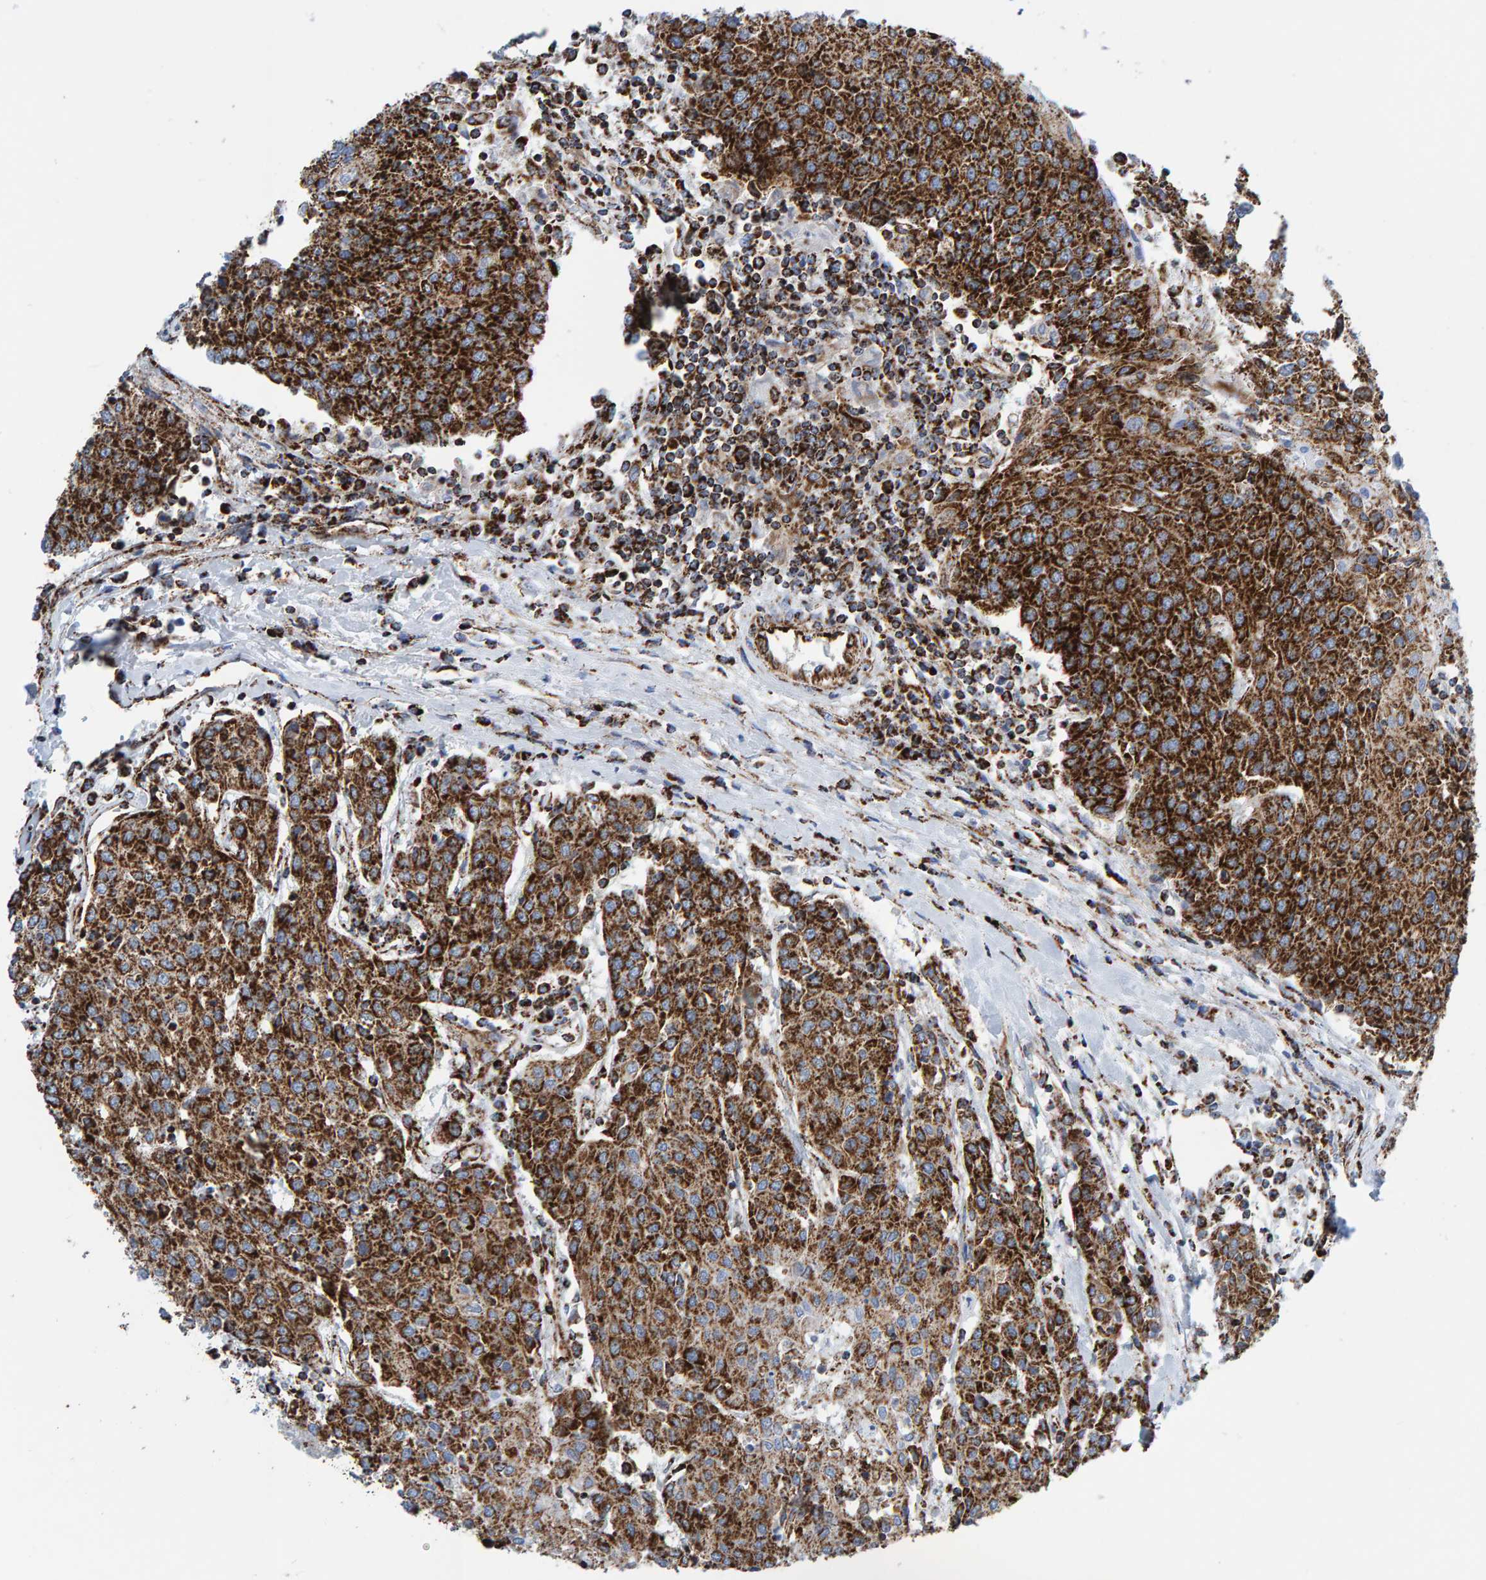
{"staining": {"intensity": "strong", "quantity": ">75%", "location": "cytoplasmic/membranous"}, "tissue": "urothelial cancer", "cell_type": "Tumor cells", "image_type": "cancer", "snomed": [{"axis": "morphology", "description": "Urothelial carcinoma, High grade"}, {"axis": "topography", "description": "Urinary bladder"}], "caption": "Tumor cells demonstrate strong cytoplasmic/membranous staining in approximately >75% of cells in urothelial cancer.", "gene": "ENSG00000262660", "patient": {"sex": "female", "age": 85}}